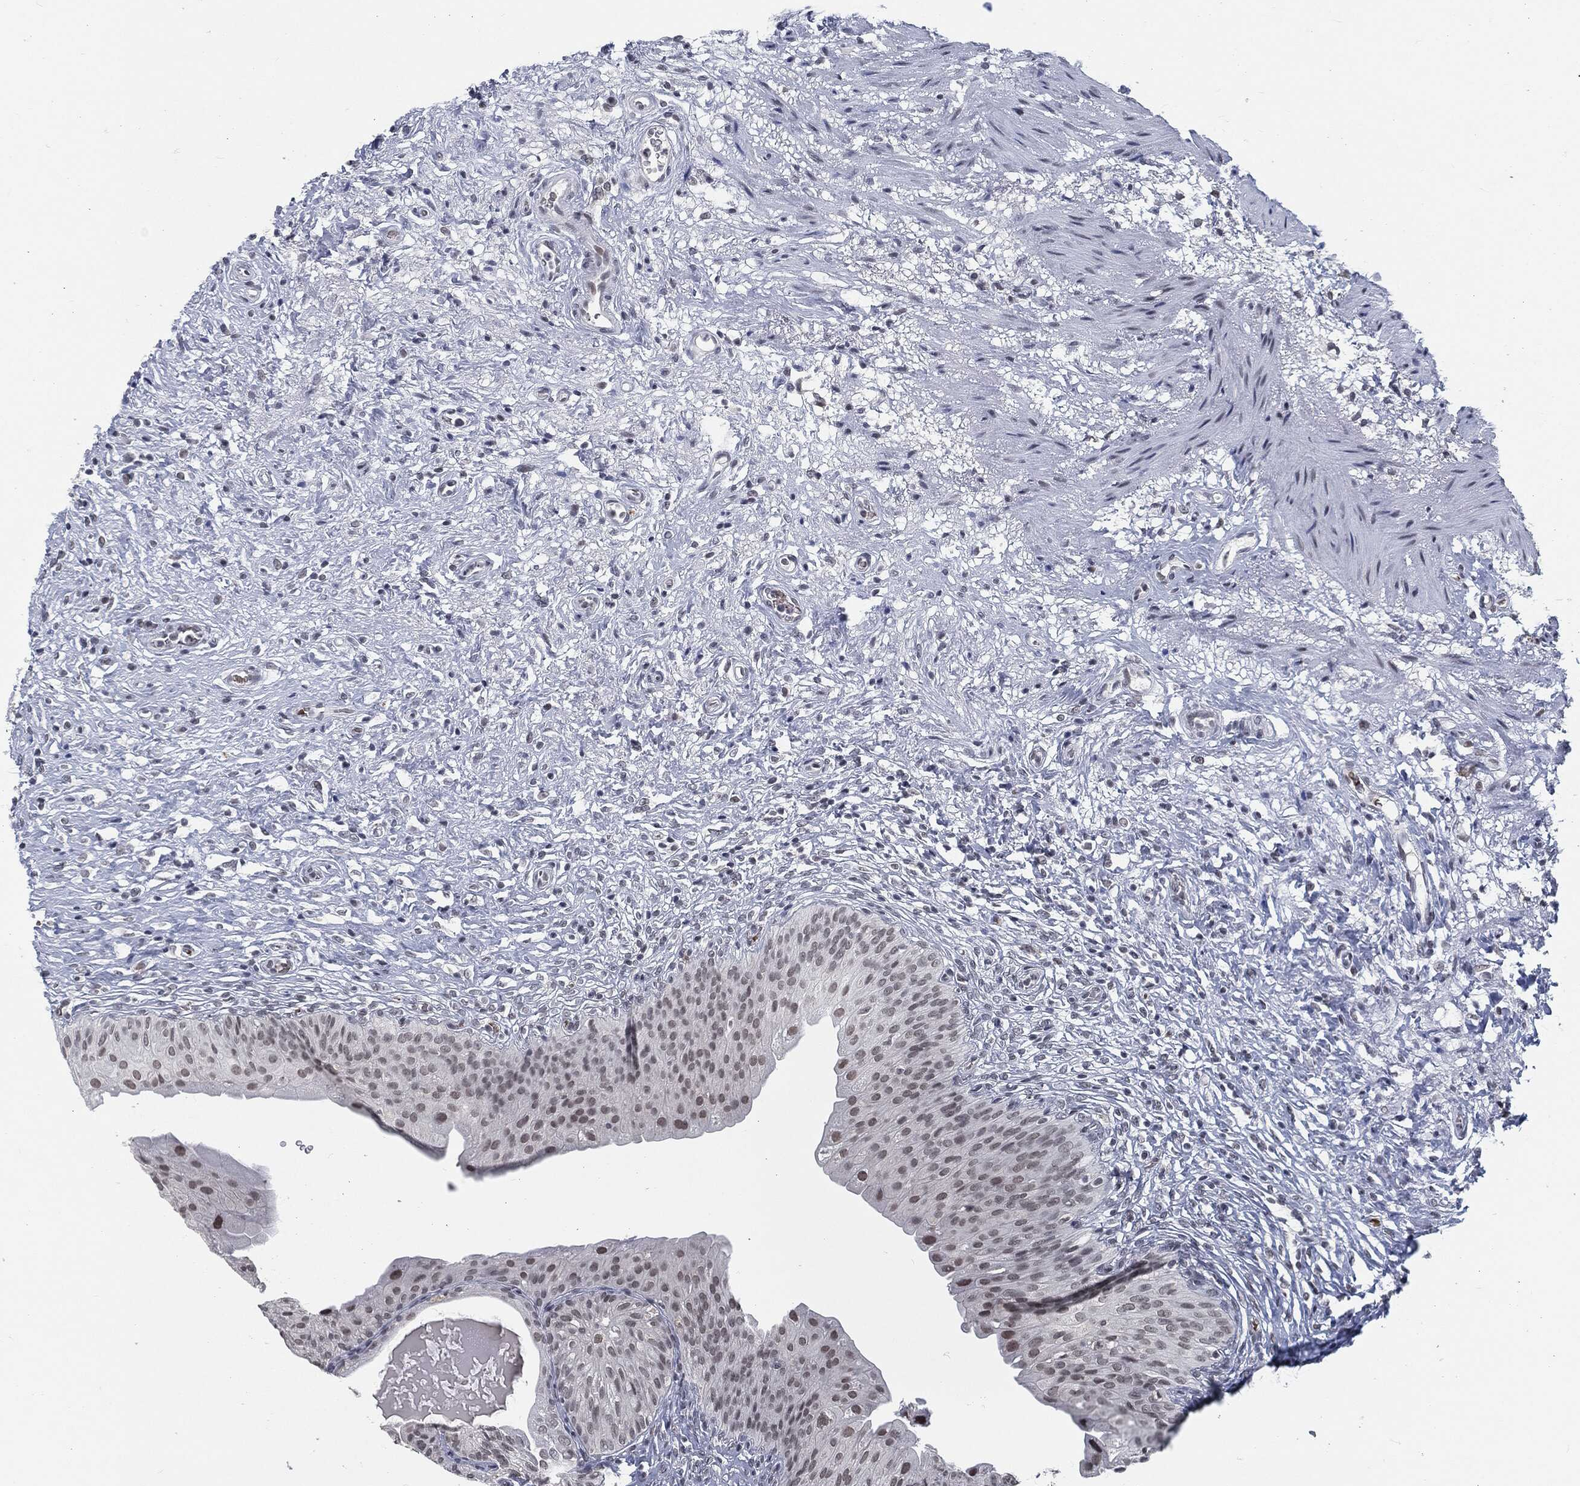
{"staining": {"intensity": "weak", "quantity": "<25%", "location": "nuclear"}, "tissue": "urinary bladder", "cell_type": "Urothelial cells", "image_type": "normal", "snomed": [{"axis": "morphology", "description": "Normal tissue, NOS"}, {"axis": "topography", "description": "Urinary bladder"}], "caption": "This photomicrograph is of unremarkable urinary bladder stained with IHC to label a protein in brown with the nuclei are counter-stained blue. There is no positivity in urothelial cells.", "gene": "ANXA1", "patient": {"sex": "male", "age": 46}}